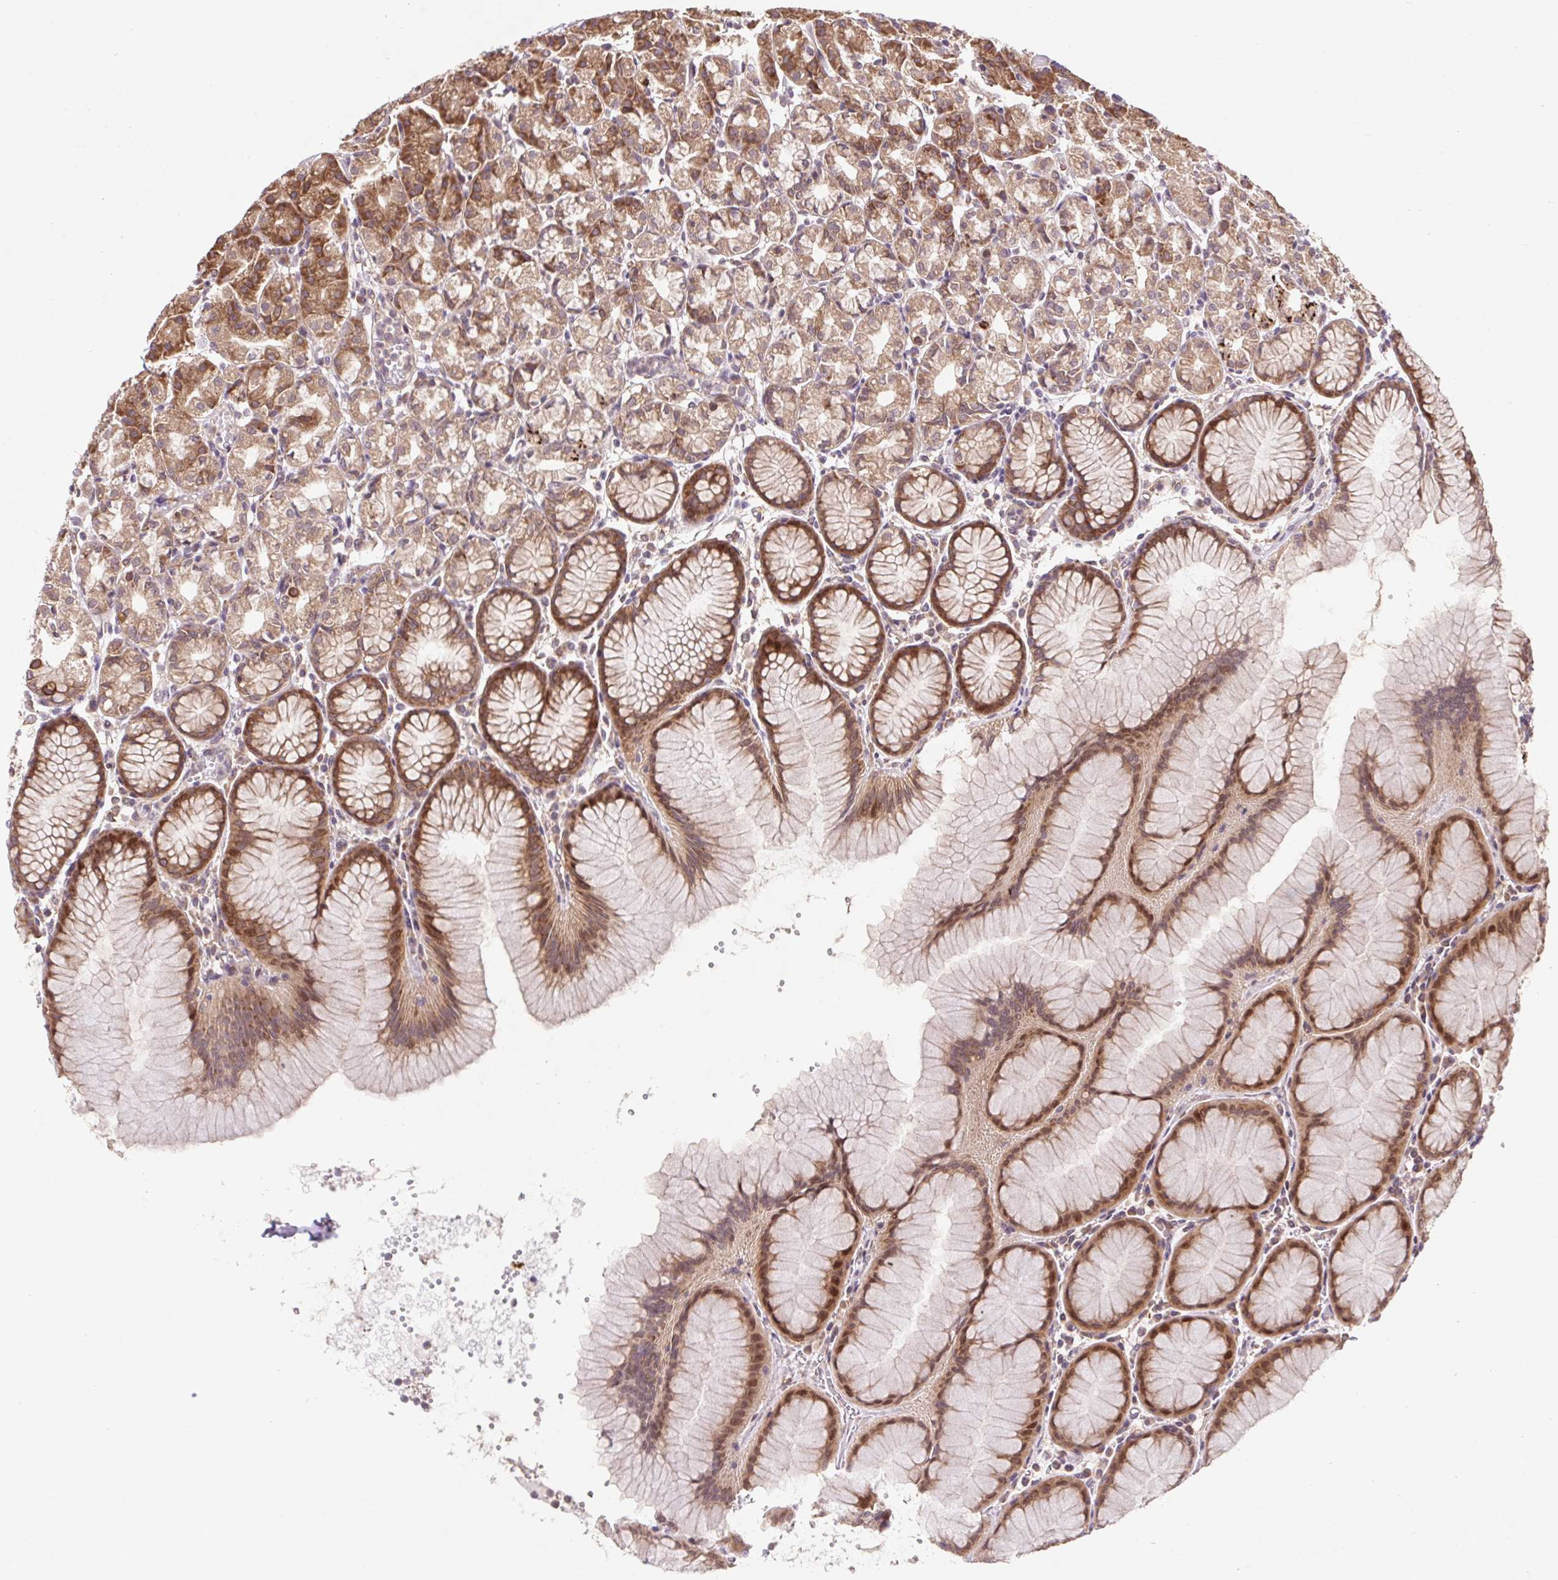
{"staining": {"intensity": "moderate", "quantity": ">75%", "location": "cytoplasmic/membranous"}, "tissue": "stomach", "cell_type": "Glandular cells", "image_type": "normal", "snomed": [{"axis": "morphology", "description": "Normal tissue, NOS"}, {"axis": "topography", "description": "Stomach"}], "caption": "Unremarkable stomach reveals moderate cytoplasmic/membranous staining in approximately >75% of glandular cells, visualized by immunohistochemistry.", "gene": "HFE", "patient": {"sex": "female", "age": 57}}